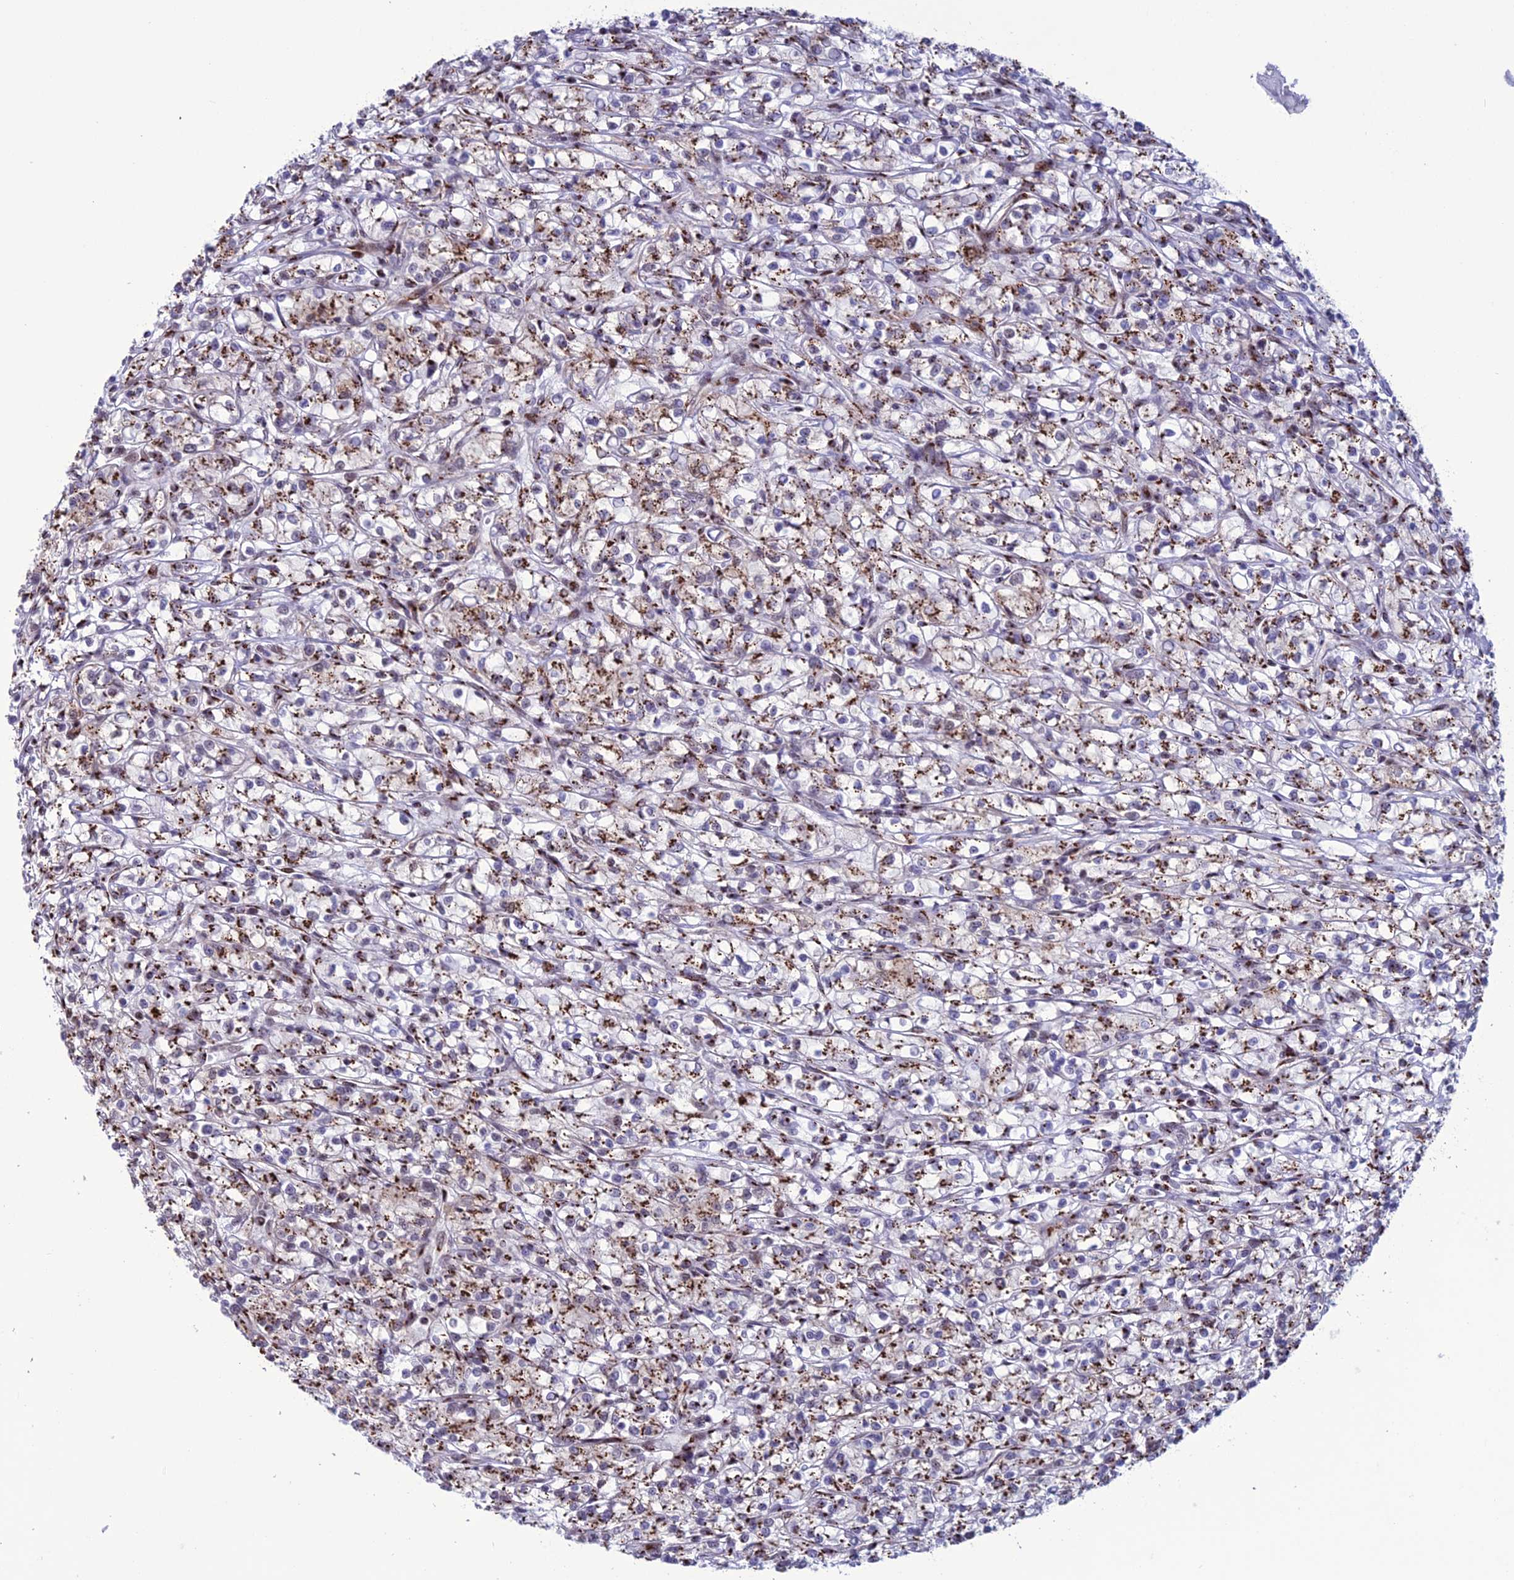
{"staining": {"intensity": "strong", "quantity": "25%-75%", "location": "cytoplasmic/membranous"}, "tissue": "renal cancer", "cell_type": "Tumor cells", "image_type": "cancer", "snomed": [{"axis": "morphology", "description": "Adenocarcinoma, NOS"}, {"axis": "topography", "description": "Kidney"}], "caption": "DAB immunohistochemical staining of human renal adenocarcinoma shows strong cytoplasmic/membranous protein expression in approximately 25%-75% of tumor cells. The protein of interest is shown in brown color, while the nuclei are stained blue.", "gene": "PLEKHA4", "patient": {"sex": "female", "age": 59}}